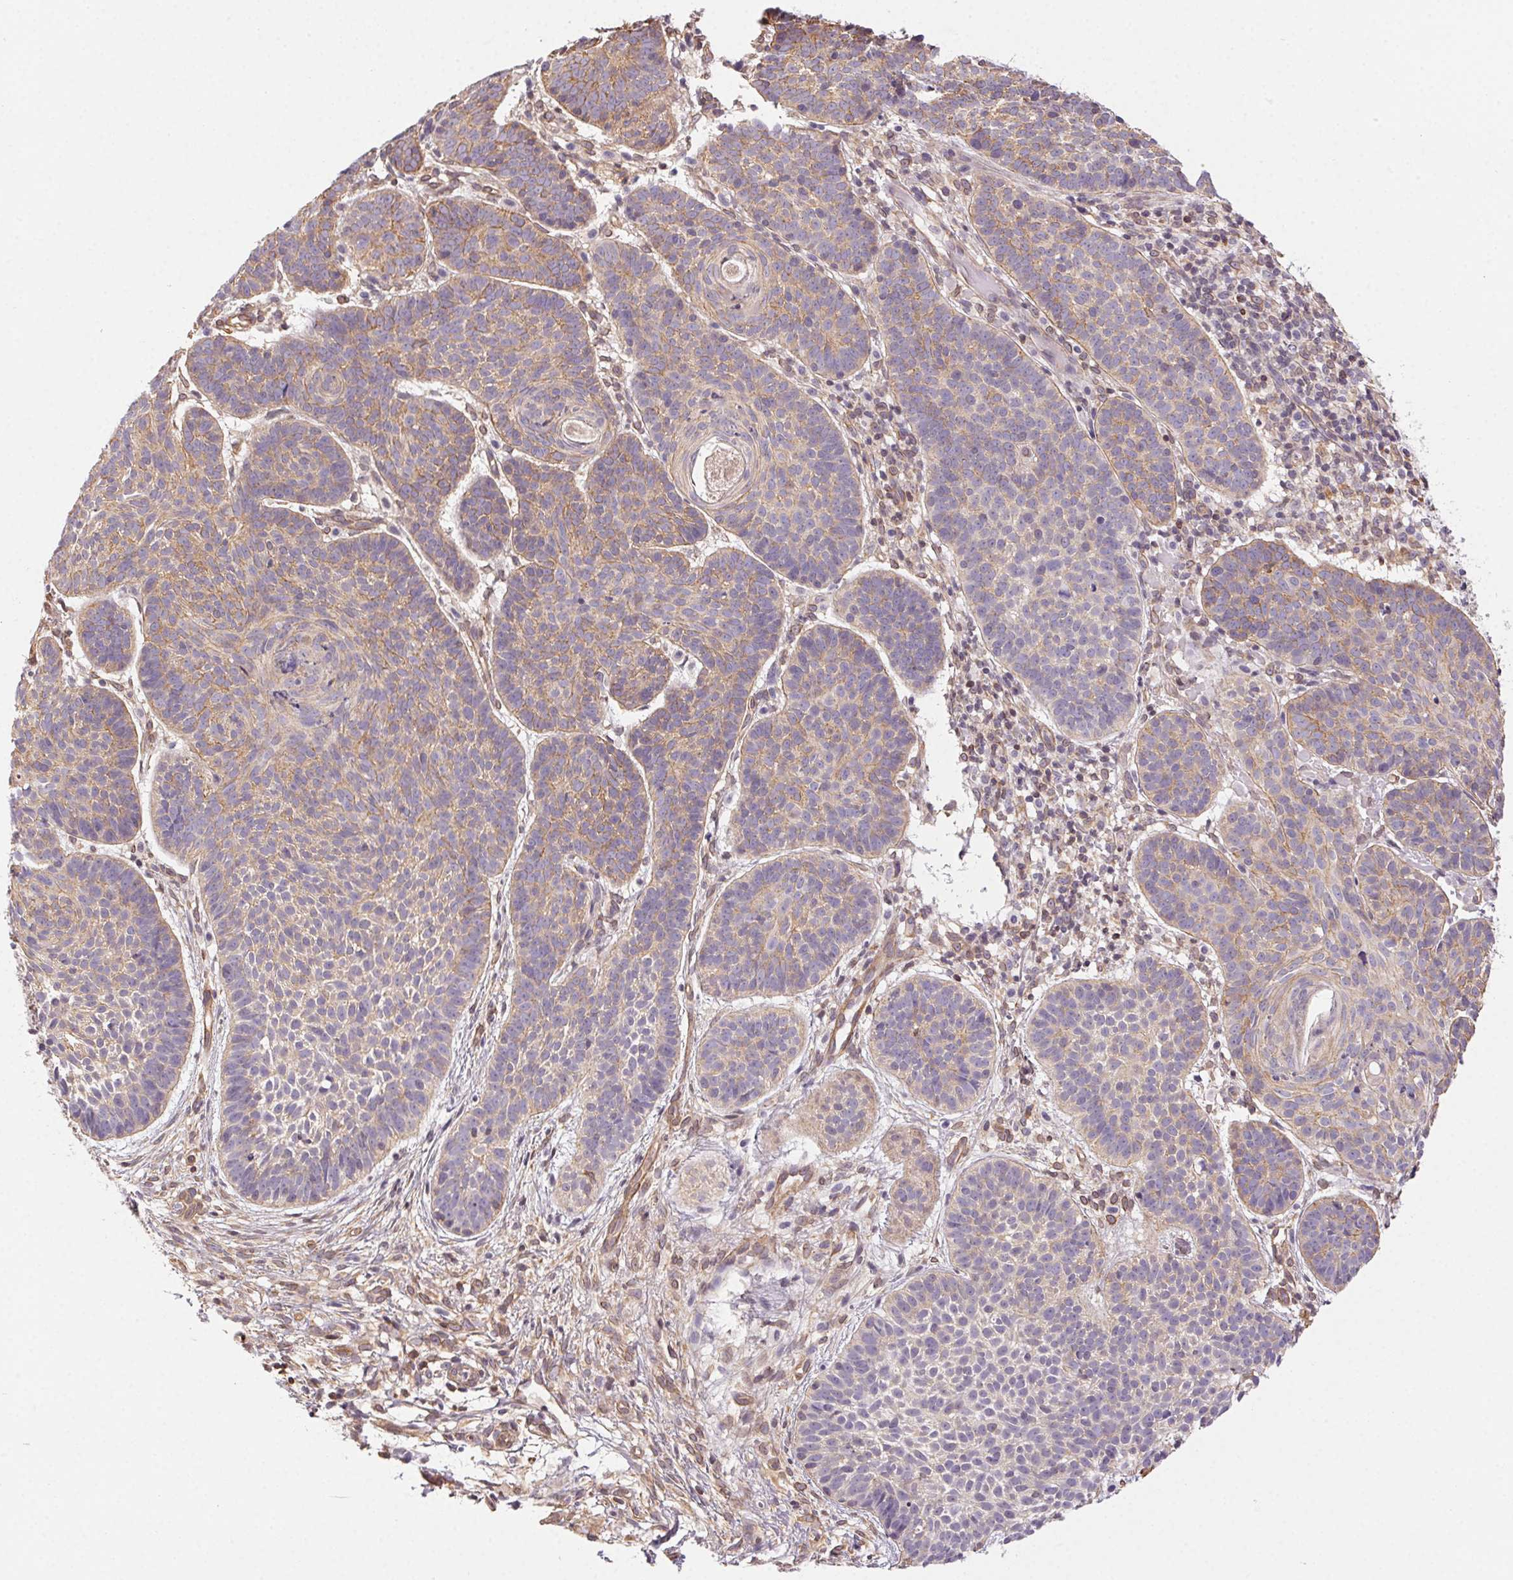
{"staining": {"intensity": "weak", "quantity": "<25%", "location": "cytoplasmic/membranous"}, "tissue": "skin cancer", "cell_type": "Tumor cells", "image_type": "cancer", "snomed": [{"axis": "morphology", "description": "Basal cell carcinoma"}, {"axis": "topography", "description": "Skin"}], "caption": "Immunohistochemical staining of skin basal cell carcinoma exhibits no significant staining in tumor cells. (DAB (3,3'-diaminobenzidine) immunohistochemistry (IHC), high magnification).", "gene": "PLA2G4F", "patient": {"sex": "male", "age": 72}}